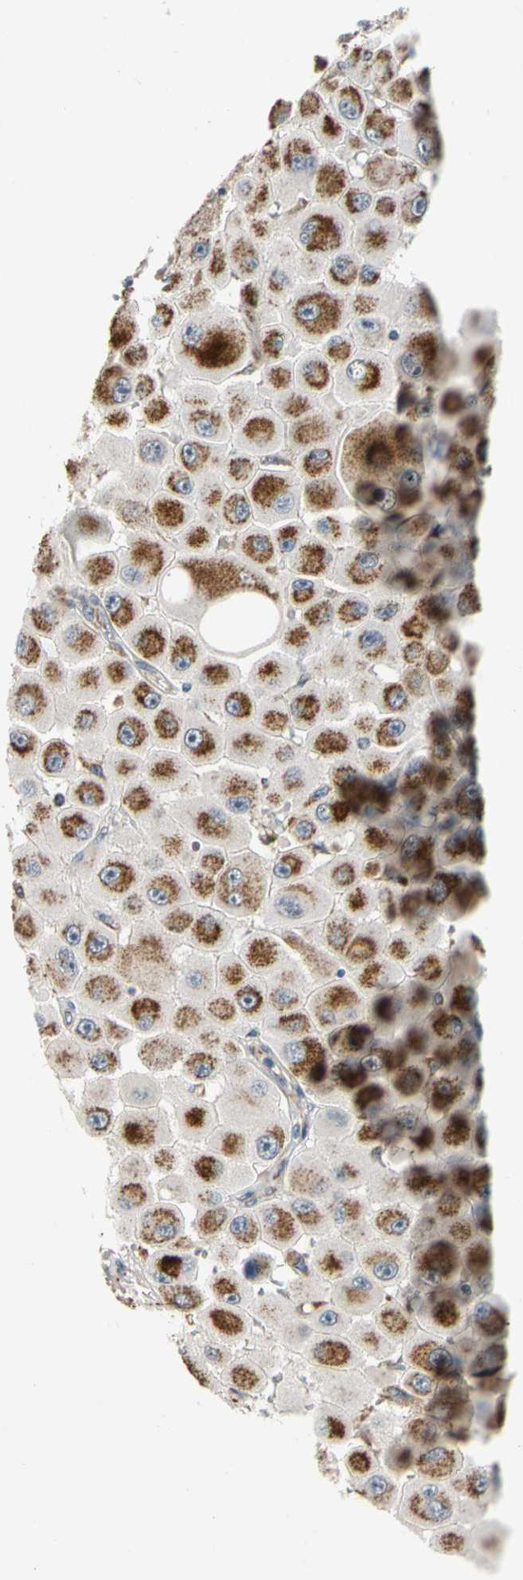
{"staining": {"intensity": "strong", "quantity": ">75%", "location": "cytoplasmic/membranous"}, "tissue": "melanoma", "cell_type": "Tumor cells", "image_type": "cancer", "snomed": [{"axis": "morphology", "description": "Malignant melanoma, NOS"}, {"axis": "topography", "description": "Skin"}], "caption": "IHC (DAB (3,3'-diaminobenzidine)) staining of melanoma shows strong cytoplasmic/membranous protein staining in approximately >75% of tumor cells.", "gene": "GPD2", "patient": {"sex": "female", "age": 81}}